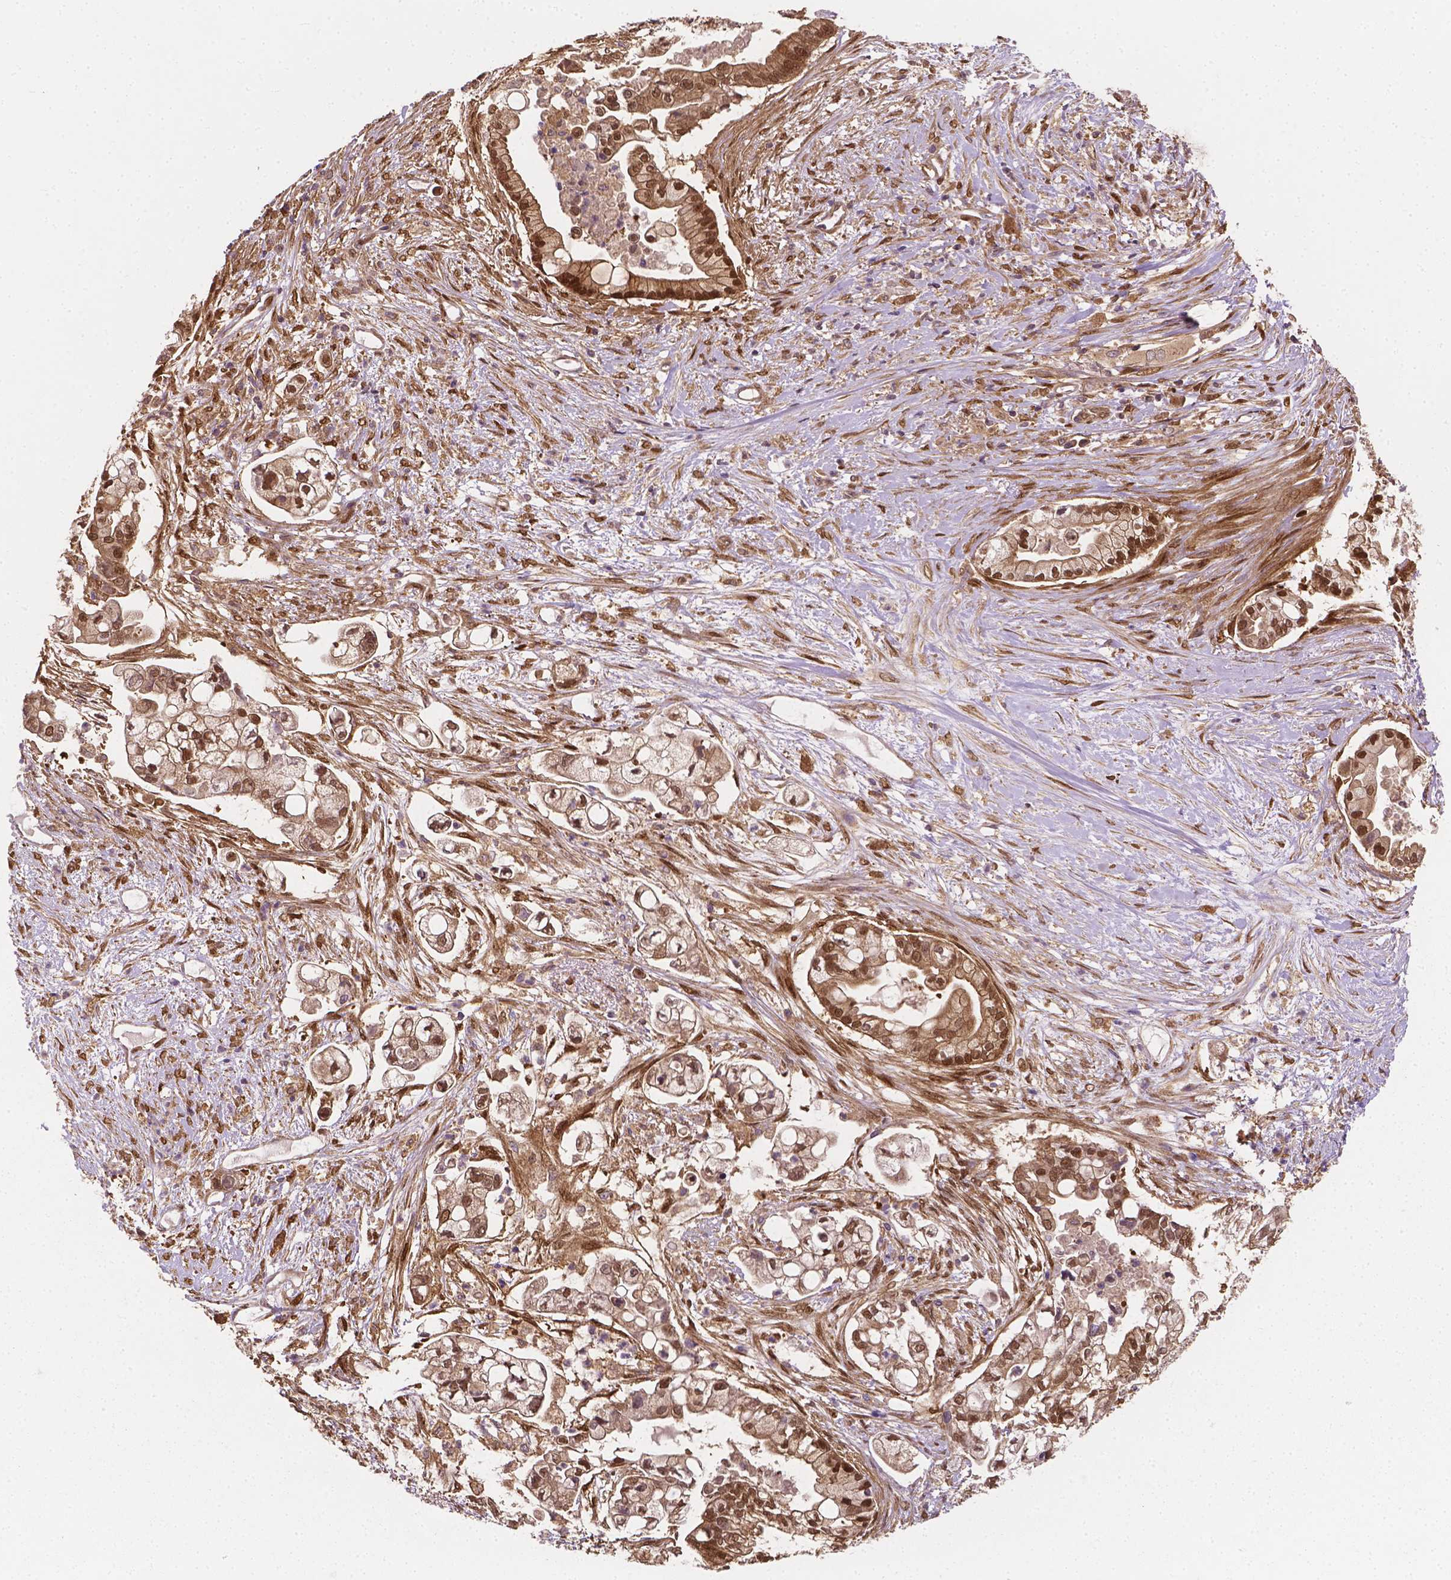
{"staining": {"intensity": "moderate", "quantity": ">75%", "location": "nuclear"}, "tissue": "pancreatic cancer", "cell_type": "Tumor cells", "image_type": "cancer", "snomed": [{"axis": "morphology", "description": "Adenocarcinoma, NOS"}, {"axis": "topography", "description": "Pancreas"}], "caption": "Pancreatic adenocarcinoma stained for a protein (brown) exhibits moderate nuclear positive staining in approximately >75% of tumor cells.", "gene": "YAP1", "patient": {"sex": "female", "age": 69}}